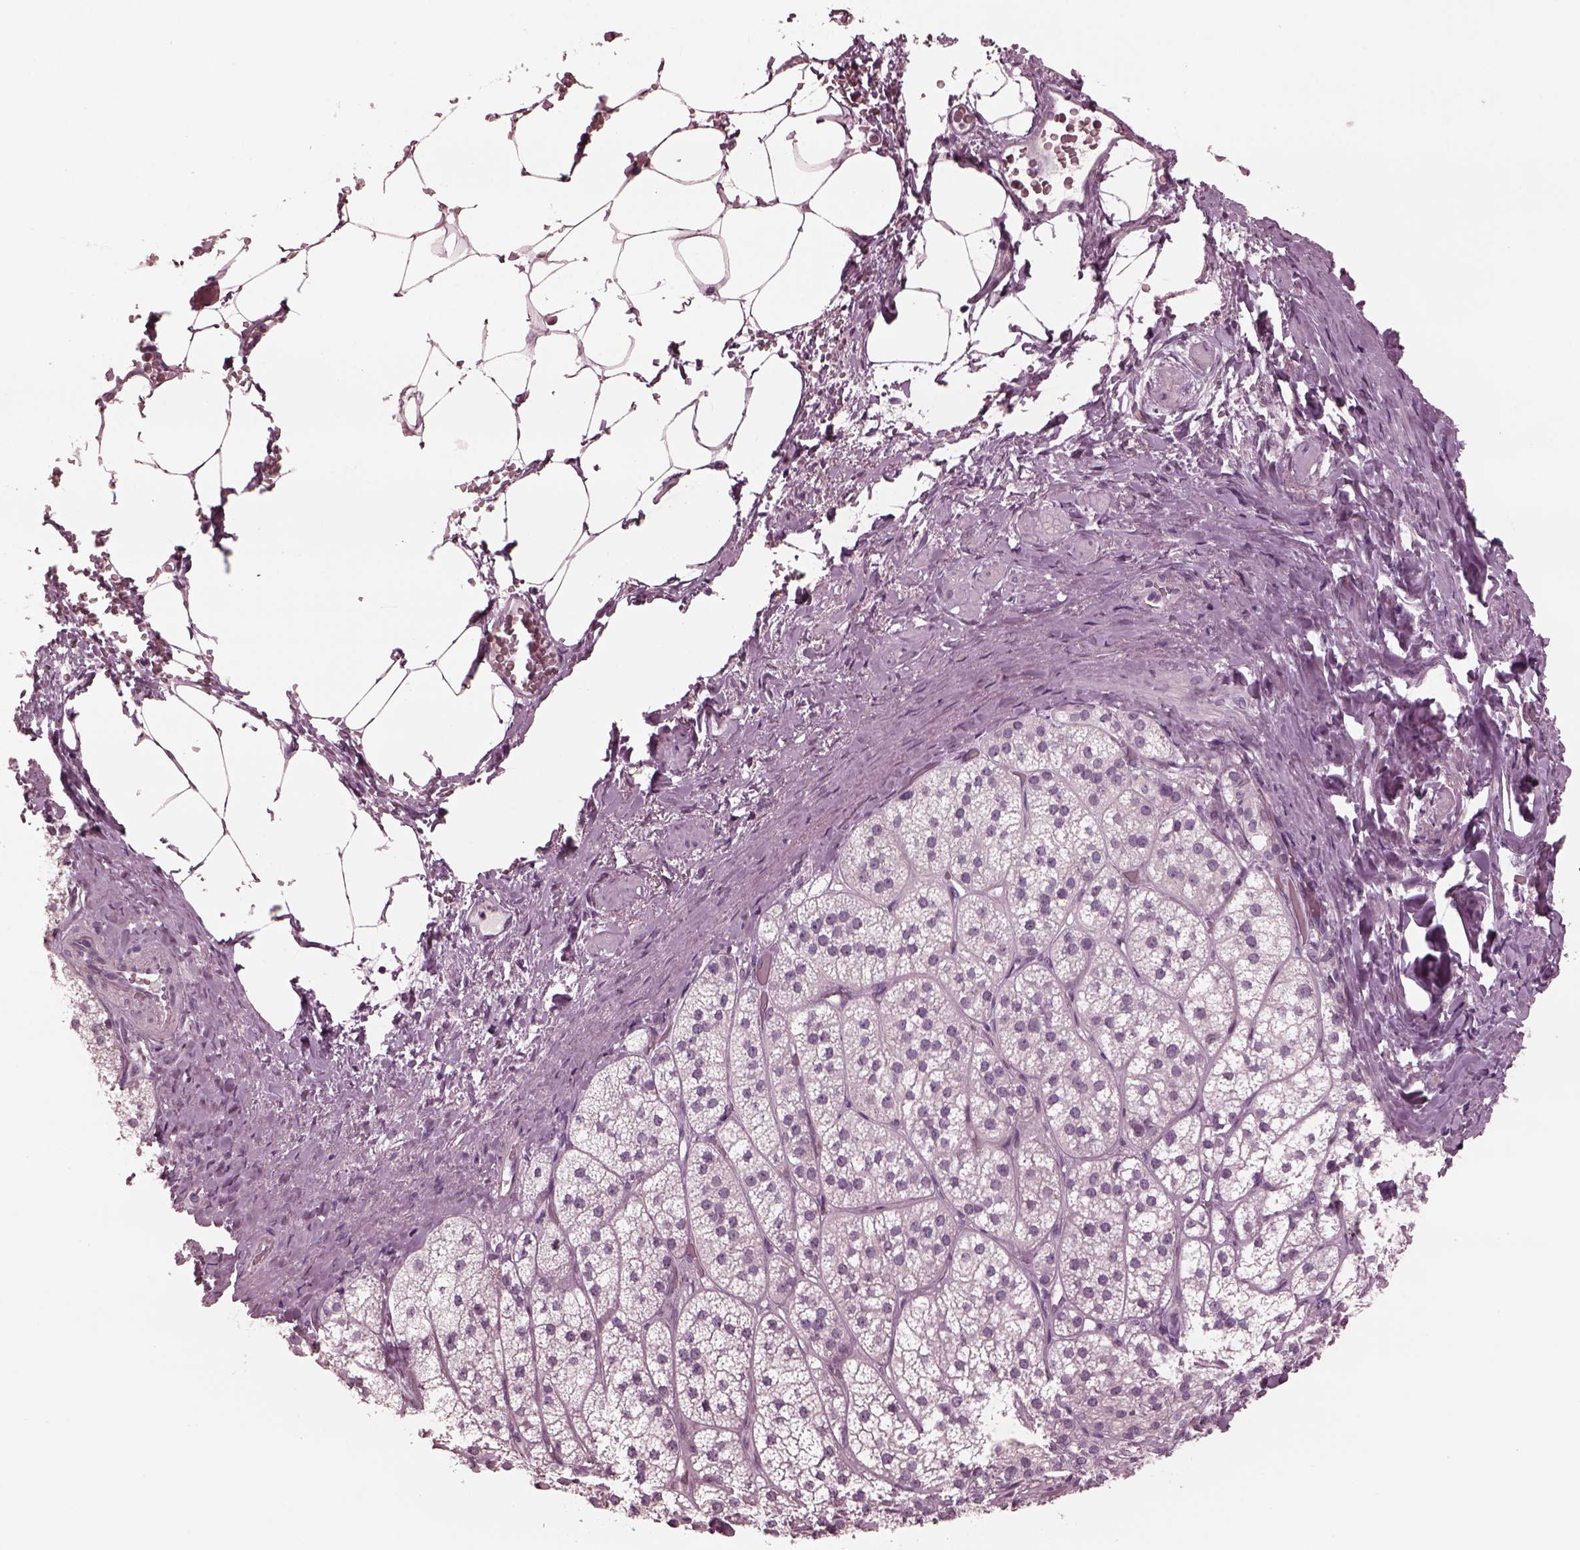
{"staining": {"intensity": "negative", "quantity": "none", "location": "none"}, "tissue": "adrenal gland", "cell_type": "Glandular cells", "image_type": "normal", "snomed": [{"axis": "morphology", "description": "Normal tissue, NOS"}, {"axis": "topography", "description": "Adrenal gland"}], "caption": "This image is of normal adrenal gland stained with IHC to label a protein in brown with the nuclei are counter-stained blue. There is no staining in glandular cells. The staining was performed using DAB (3,3'-diaminobenzidine) to visualize the protein expression in brown, while the nuclei were stained in blue with hematoxylin (Magnification: 20x).", "gene": "YY2", "patient": {"sex": "female", "age": 60}}